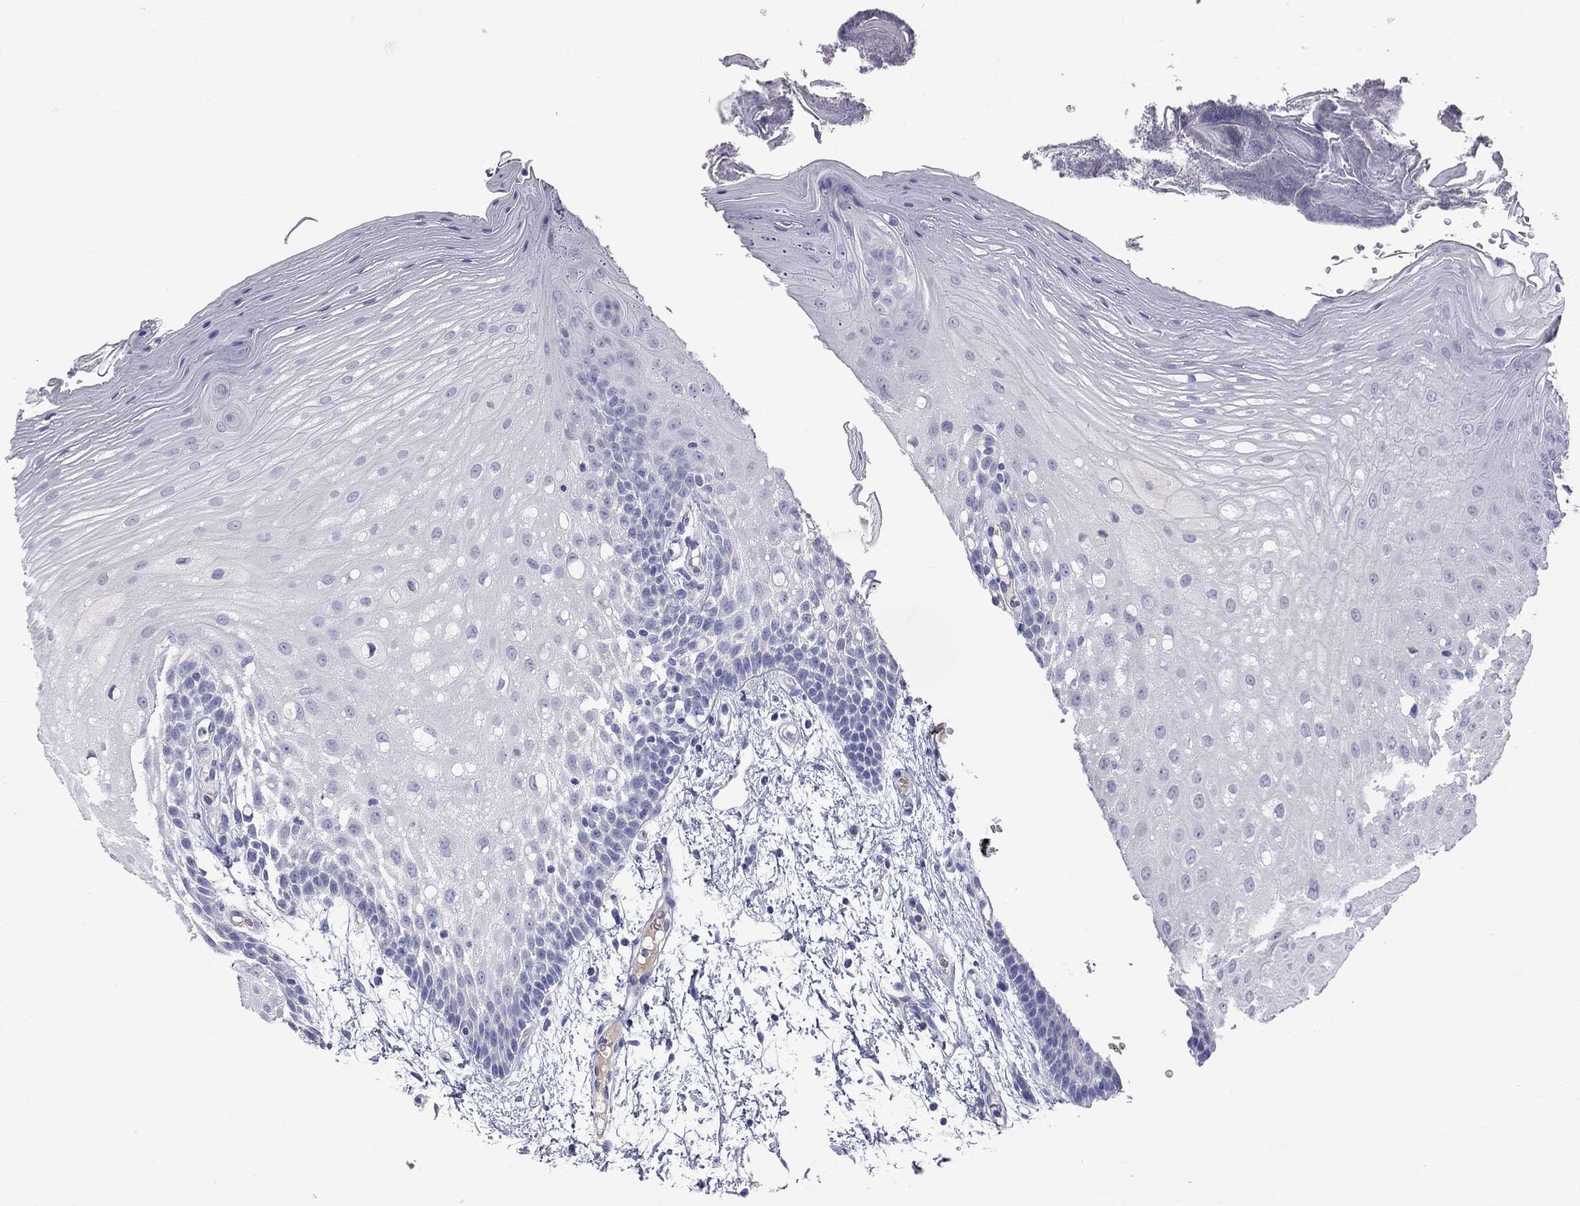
{"staining": {"intensity": "negative", "quantity": "none", "location": "none"}, "tissue": "oral mucosa", "cell_type": "Squamous epithelial cells", "image_type": "normal", "snomed": [{"axis": "morphology", "description": "Normal tissue, NOS"}, {"axis": "morphology", "description": "Squamous cell carcinoma, NOS"}, {"axis": "topography", "description": "Oral tissue"}, {"axis": "topography", "description": "Head-Neck"}], "caption": "Immunohistochemical staining of unremarkable human oral mucosa exhibits no significant positivity in squamous epithelial cells.", "gene": "KCND2", "patient": {"sex": "male", "age": 69}}